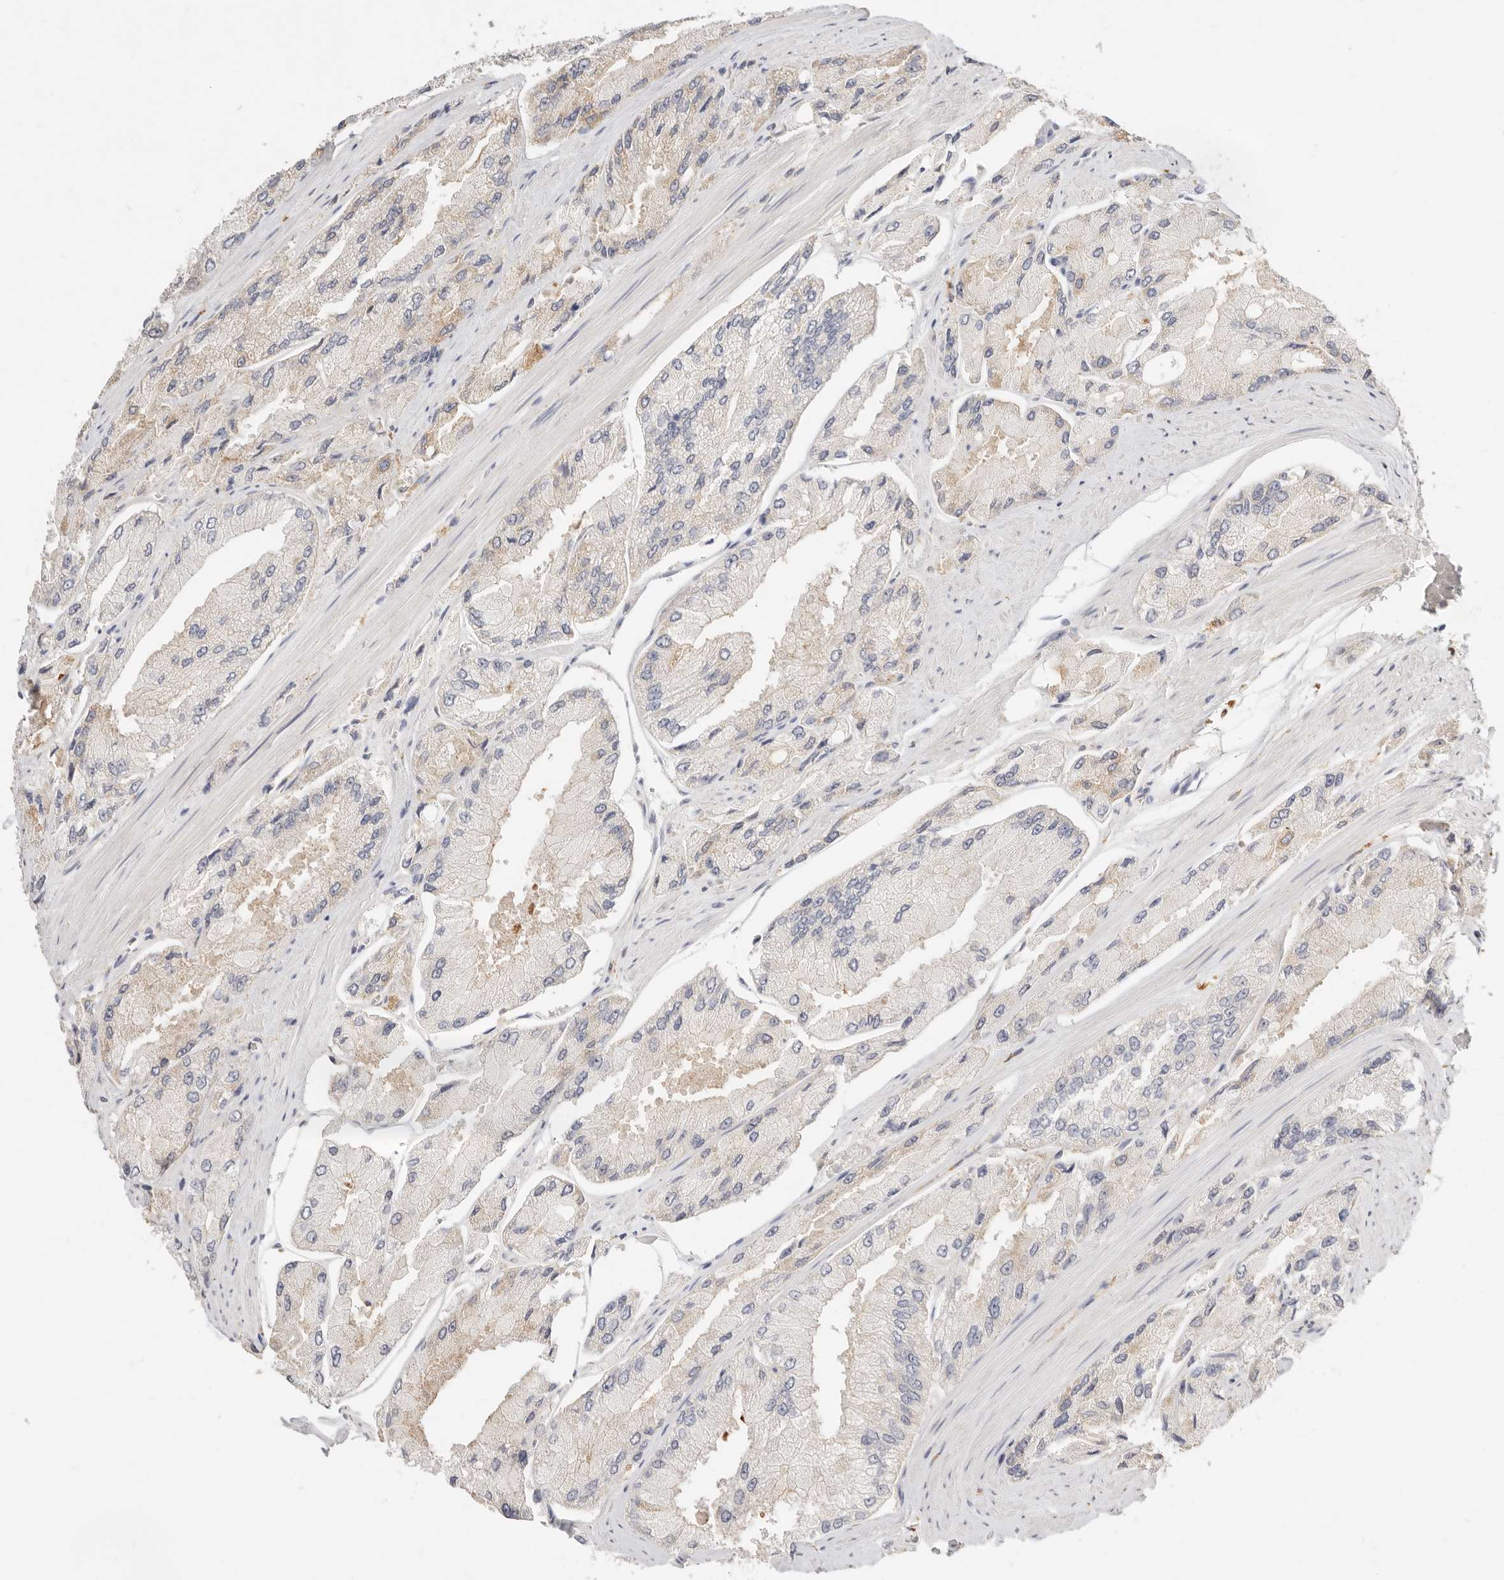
{"staining": {"intensity": "weak", "quantity": "<25%", "location": "cytoplasmic/membranous"}, "tissue": "prostate cancer", "cell_type": "Tumor cells", "image_type": "cancer", "snomed": [{"axis": "morphology", "description": "Adenocarcinoma, High grade"}, {"axis": "topography", "description": "Prostate"}], "caption": "A histopathology image of human prostate cancer (adenocarcinoma (high-grade)) is negative for staining in tumor cells. (Brightfield microscopy of DAB immunohistochemistry at high magnification).", "gene": "HK2", "patient": {"sex": "male", "age": 58}}